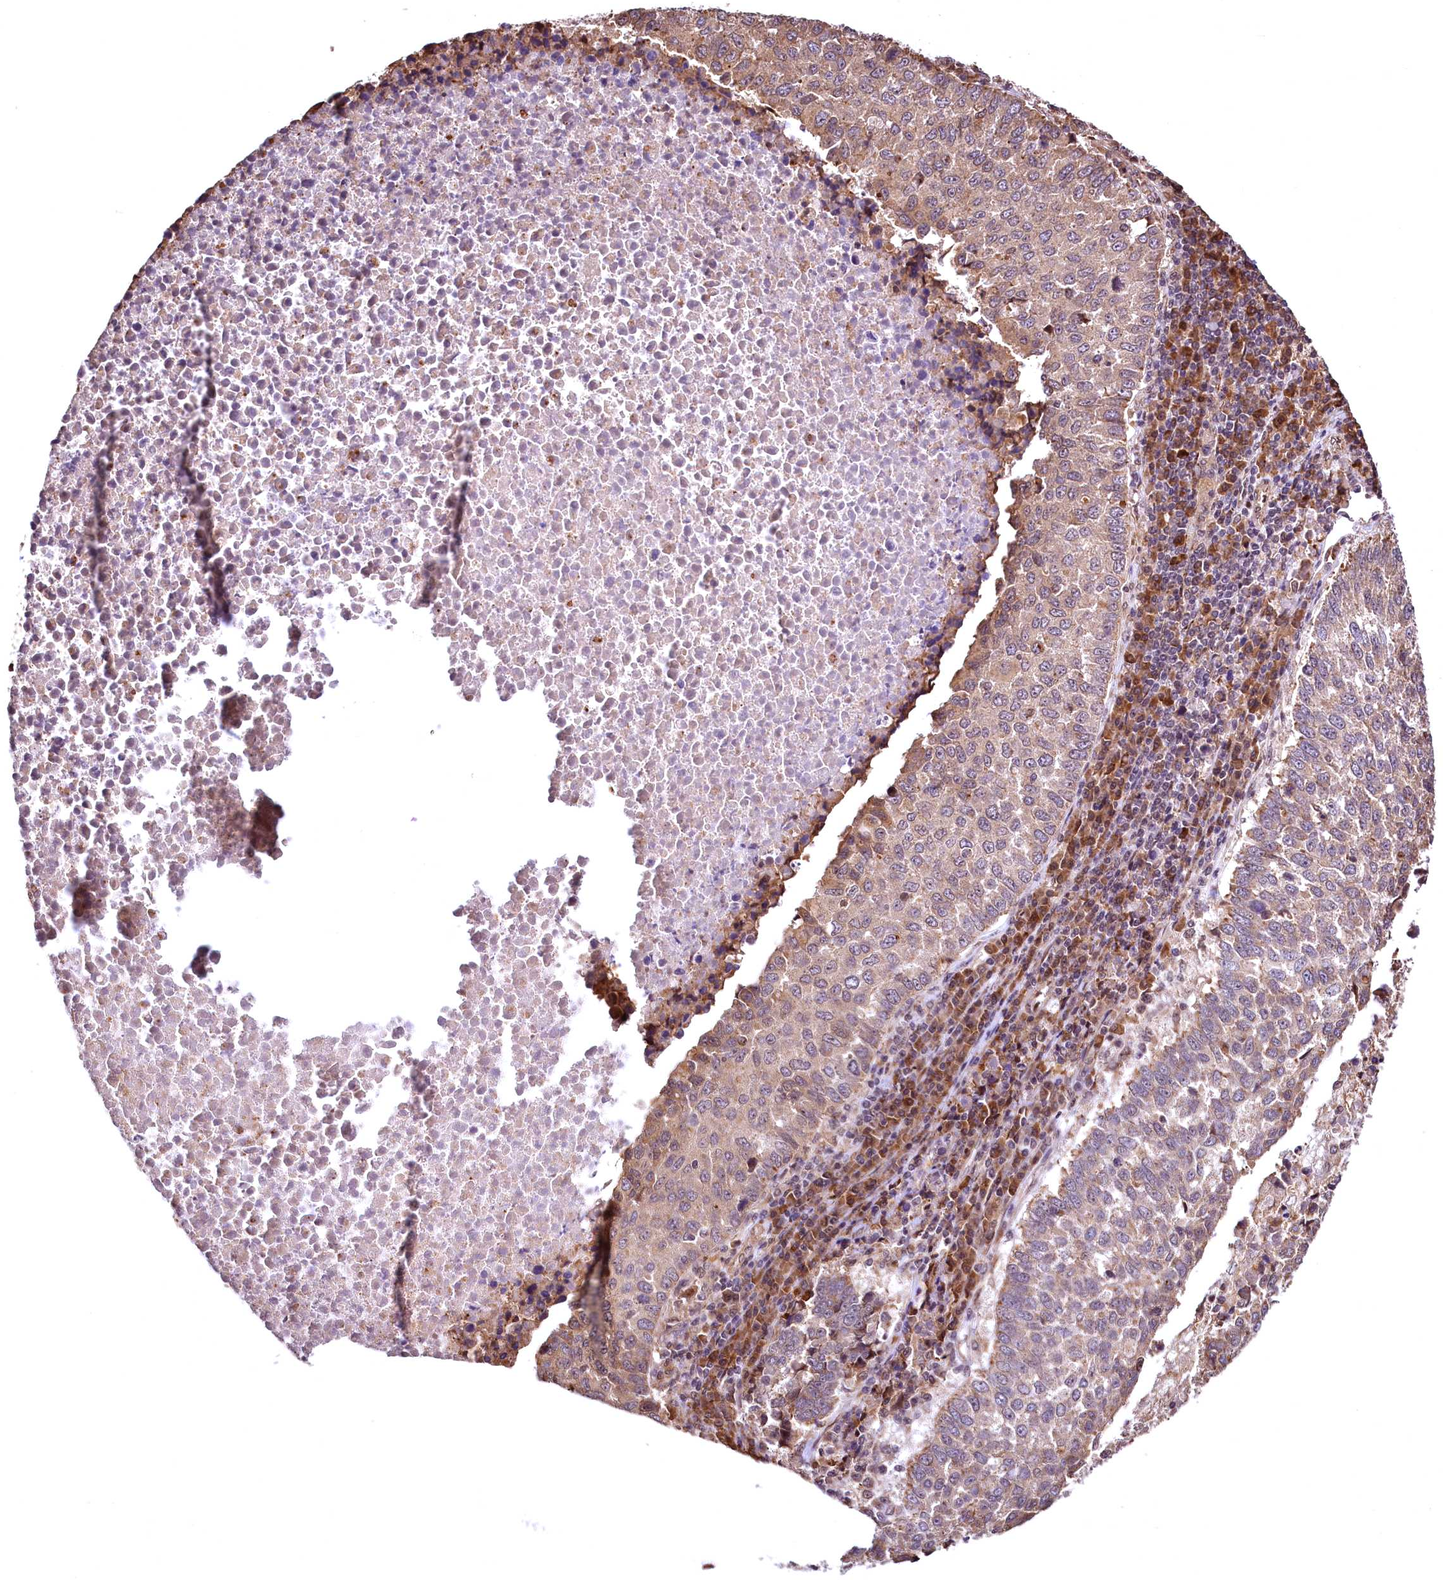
{"staining": {"intensity": "weak", "quantity": "25%-75%", "location": "cytoplasmic/membranous"}, "tissue": "lung cancer", "cell_type": "Tumor cells", "image_type": "cancer", "snomed": [{"axis": "morphology", "description": "Squamous cell carcinoma, NOS"}, {"axis": "topography", "description": "Lung"}], "caption": "A micrograph showing weak cytoplasmic/membranous expression in approximately 25%-75% of tumor cells in lung cancer (squamous cell carcinoma), as visualized by brown immunohistochemical staining.", "gene": "PDS5B", "patient": {"sex": "male", "age": 73}}